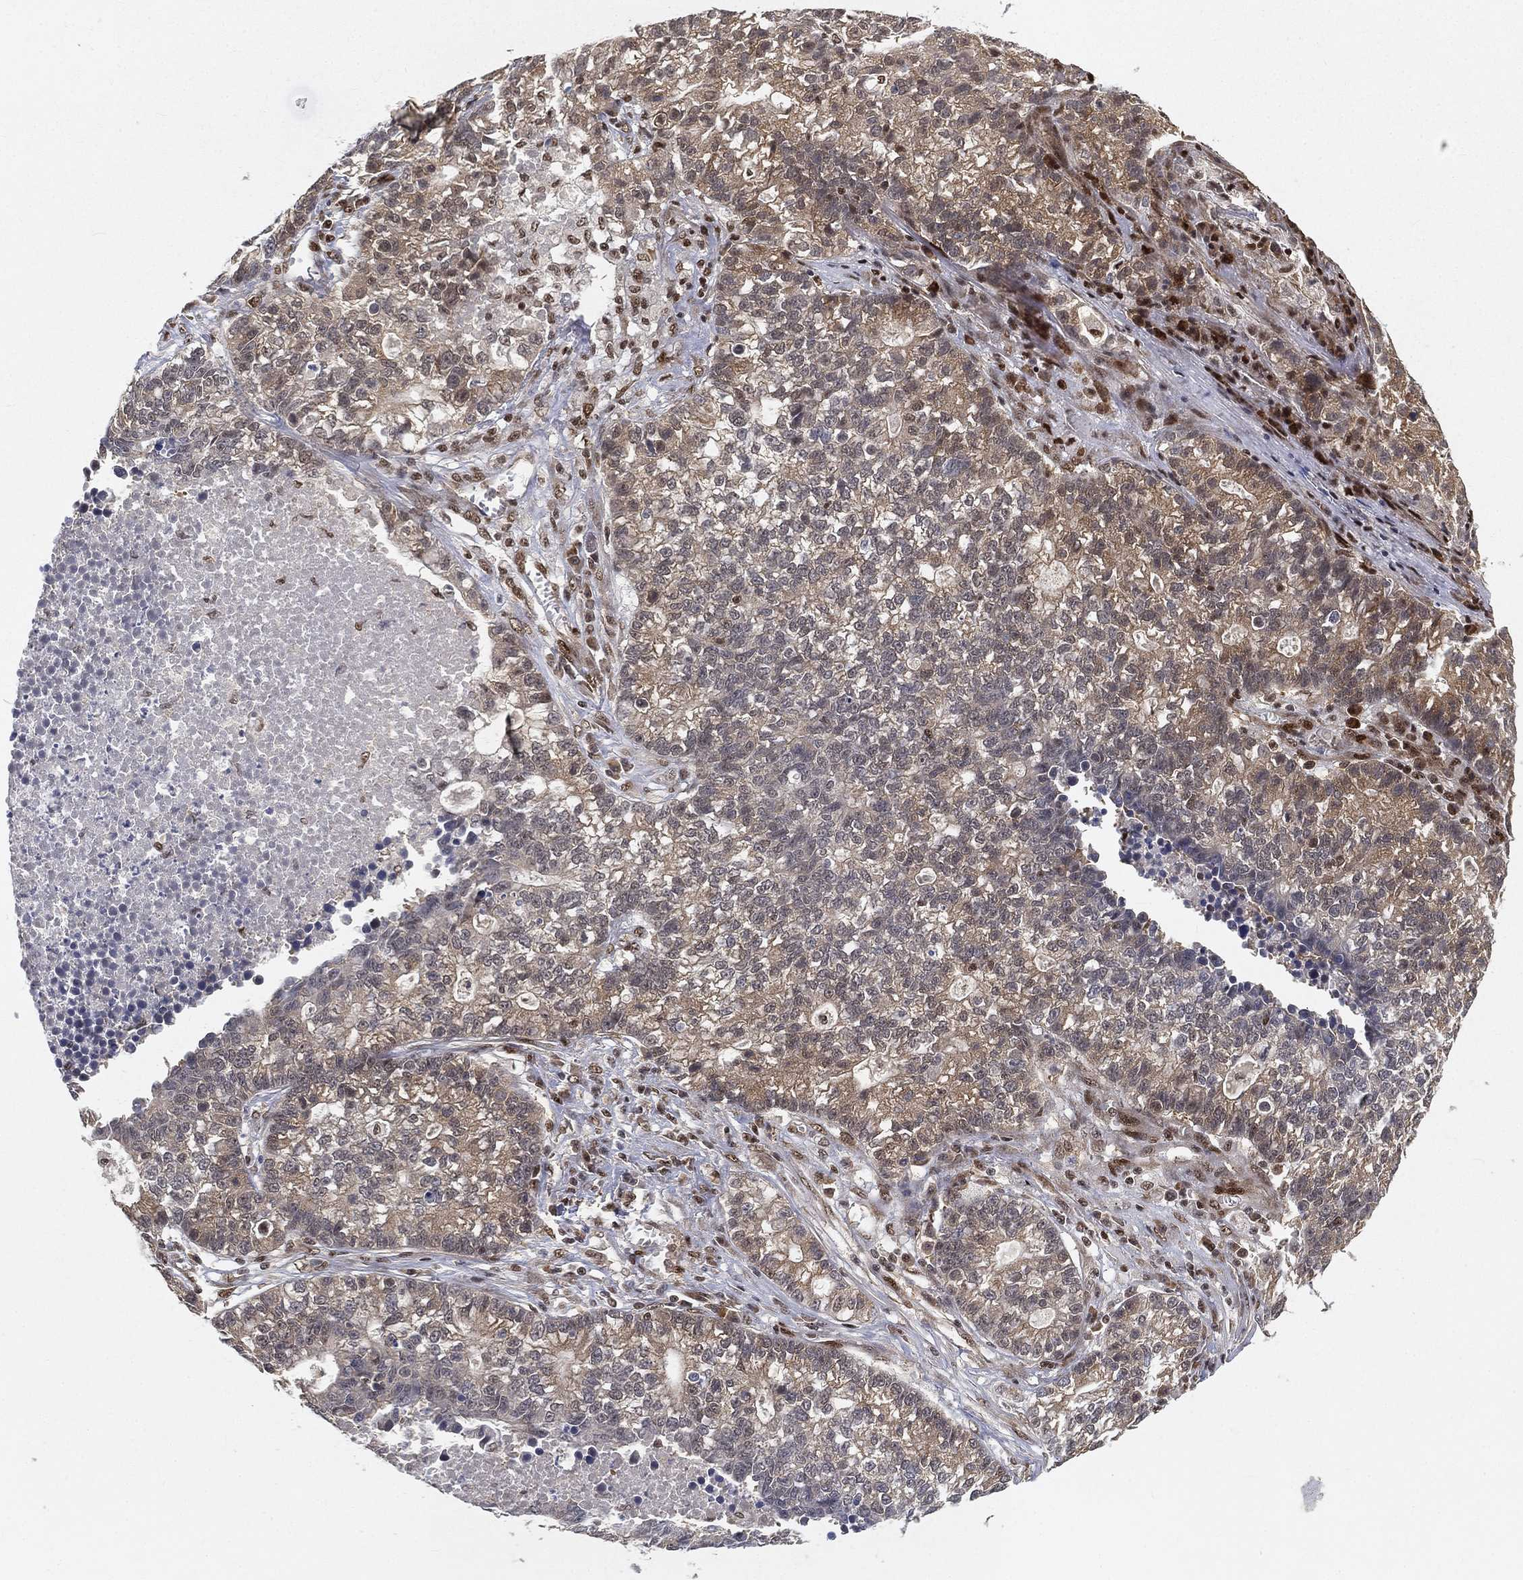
{"staining": {"intensity": "weak", "quantity": "<25%", "location": "cytoplasmic/membranous"}, "tissue": "lung cancer", "cell_type": "Tumor cells", "image_type": "cancer", "snomed": [{"axis": "morphology", "description": "Adenocarcinoma, NOS"}, {"axis": "topography", "description": "Lung"}], "caption": "A high-resolution histopathology image shows IHC staining of adenocarcinoma (lung), which displays no significant positivity in tumor cells.", "gene": "CRTC3", "patient": {"sex": "male", "age": 57}}